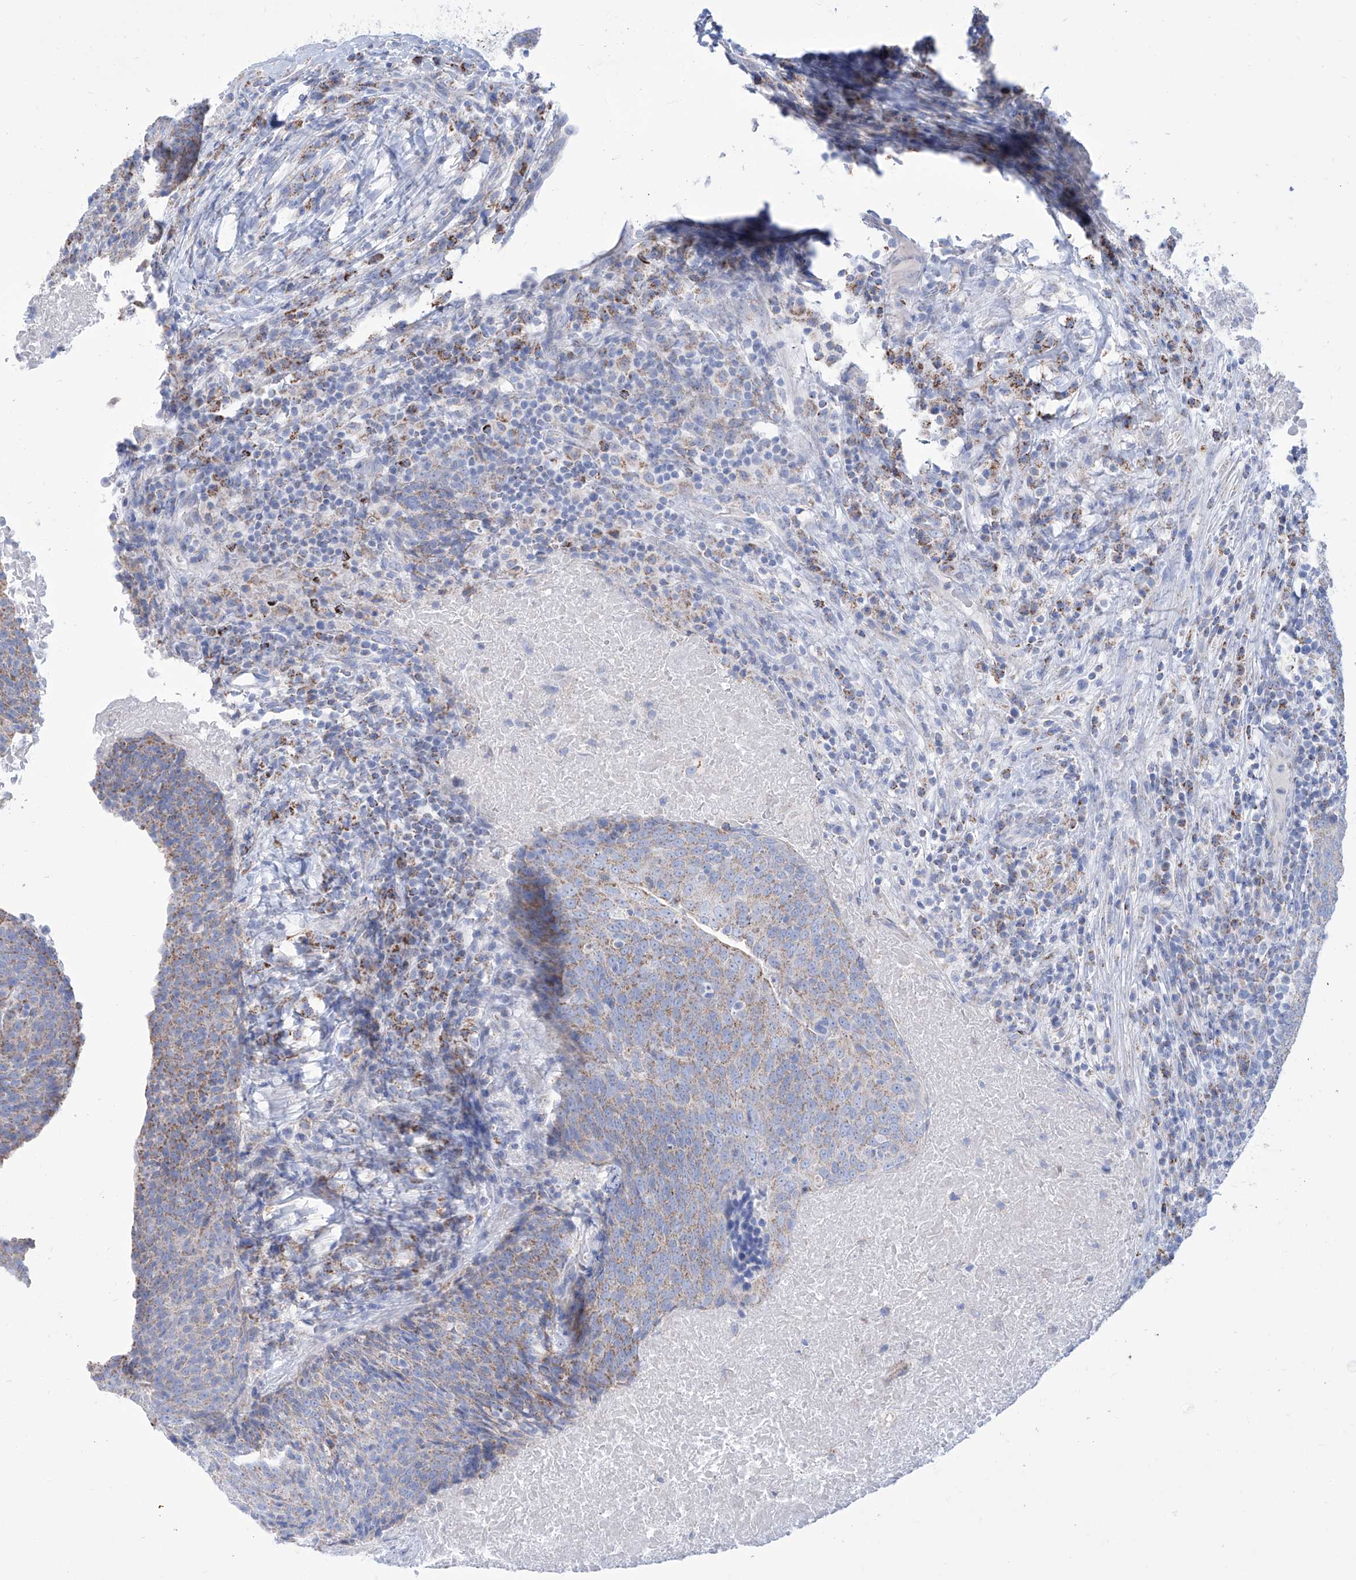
{"staining": {"intensity": "moderate", "quantity": ">75%", "location": "cytoplasmic/membranous"}, "tissue": "head and neck cancer", "cell_type": "Tumor cells", "image_type": "cancer", "snomed": [{"axis": "morphology", "description": "Squamous cell carcinoma, NOS"}, {"axis": "morphology", "description": "Squamous cell carcinoma, metastatic, NOS"}, {"axis": "topography", "description": "Lymph node"}, {"axis": "topography", "description": "Head-Neck"}], "caption": "Squamous cell carcinoma (head and neck) stained with immunohistochemistry (IHC) exhibits moderate cytoplasmic/membranous staining in about >75% of tumor cells. (IHC, brightfield microscopy, high magnification).", "gene": "ALDH6A1", "patient": {"sex": "male", "age": 62}}